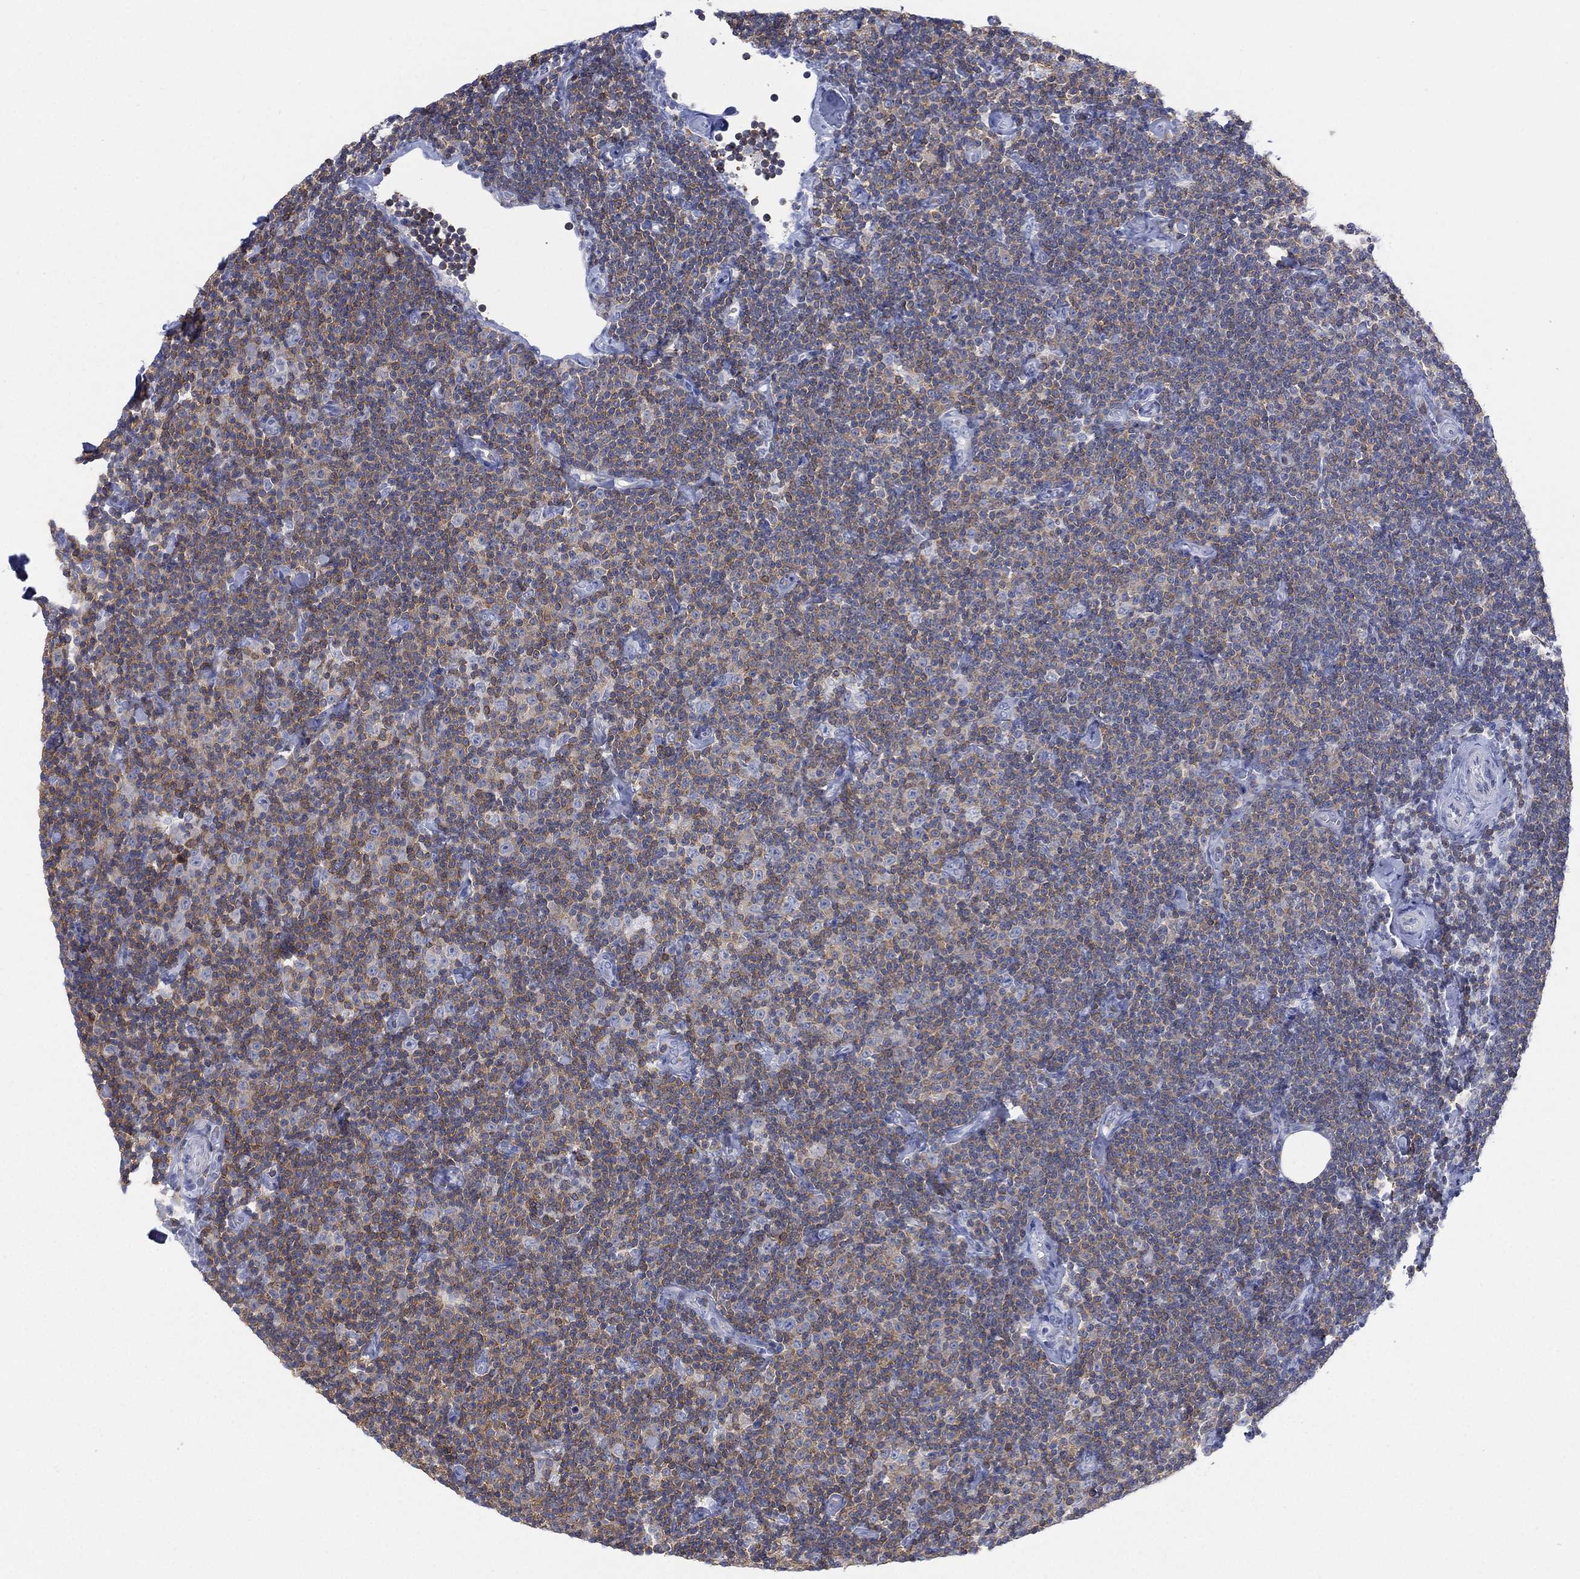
{"staining": {"intensity": "weak", "quantity": "25%-75%", "location": "cytoplasmic/membranous"}, "tissue": "lymphoma", "cell_type": "Tumor cells", "image_type": "cancer", "snomed": [{"axis": "morphology", "description": "Malignant lymphoma, non-Hodgkin's type, Low grade"}, {"axis": "topography", "description": "Lymph node"}], "caption": "Immunohistochemistry (DAB (3,3'-diaminobenzidine)) staining of malignant lymphoma, non-Hodgkin's type (low-grade) reveals weak cytoplasmic/membranous protein positivity in approximately 25%-75% of tumor cells. The protein is shown in brown color, while the nuclei are stained blue.", "gene": "SEPTIN1", "patient": {"sex": "male", "age": 81}}